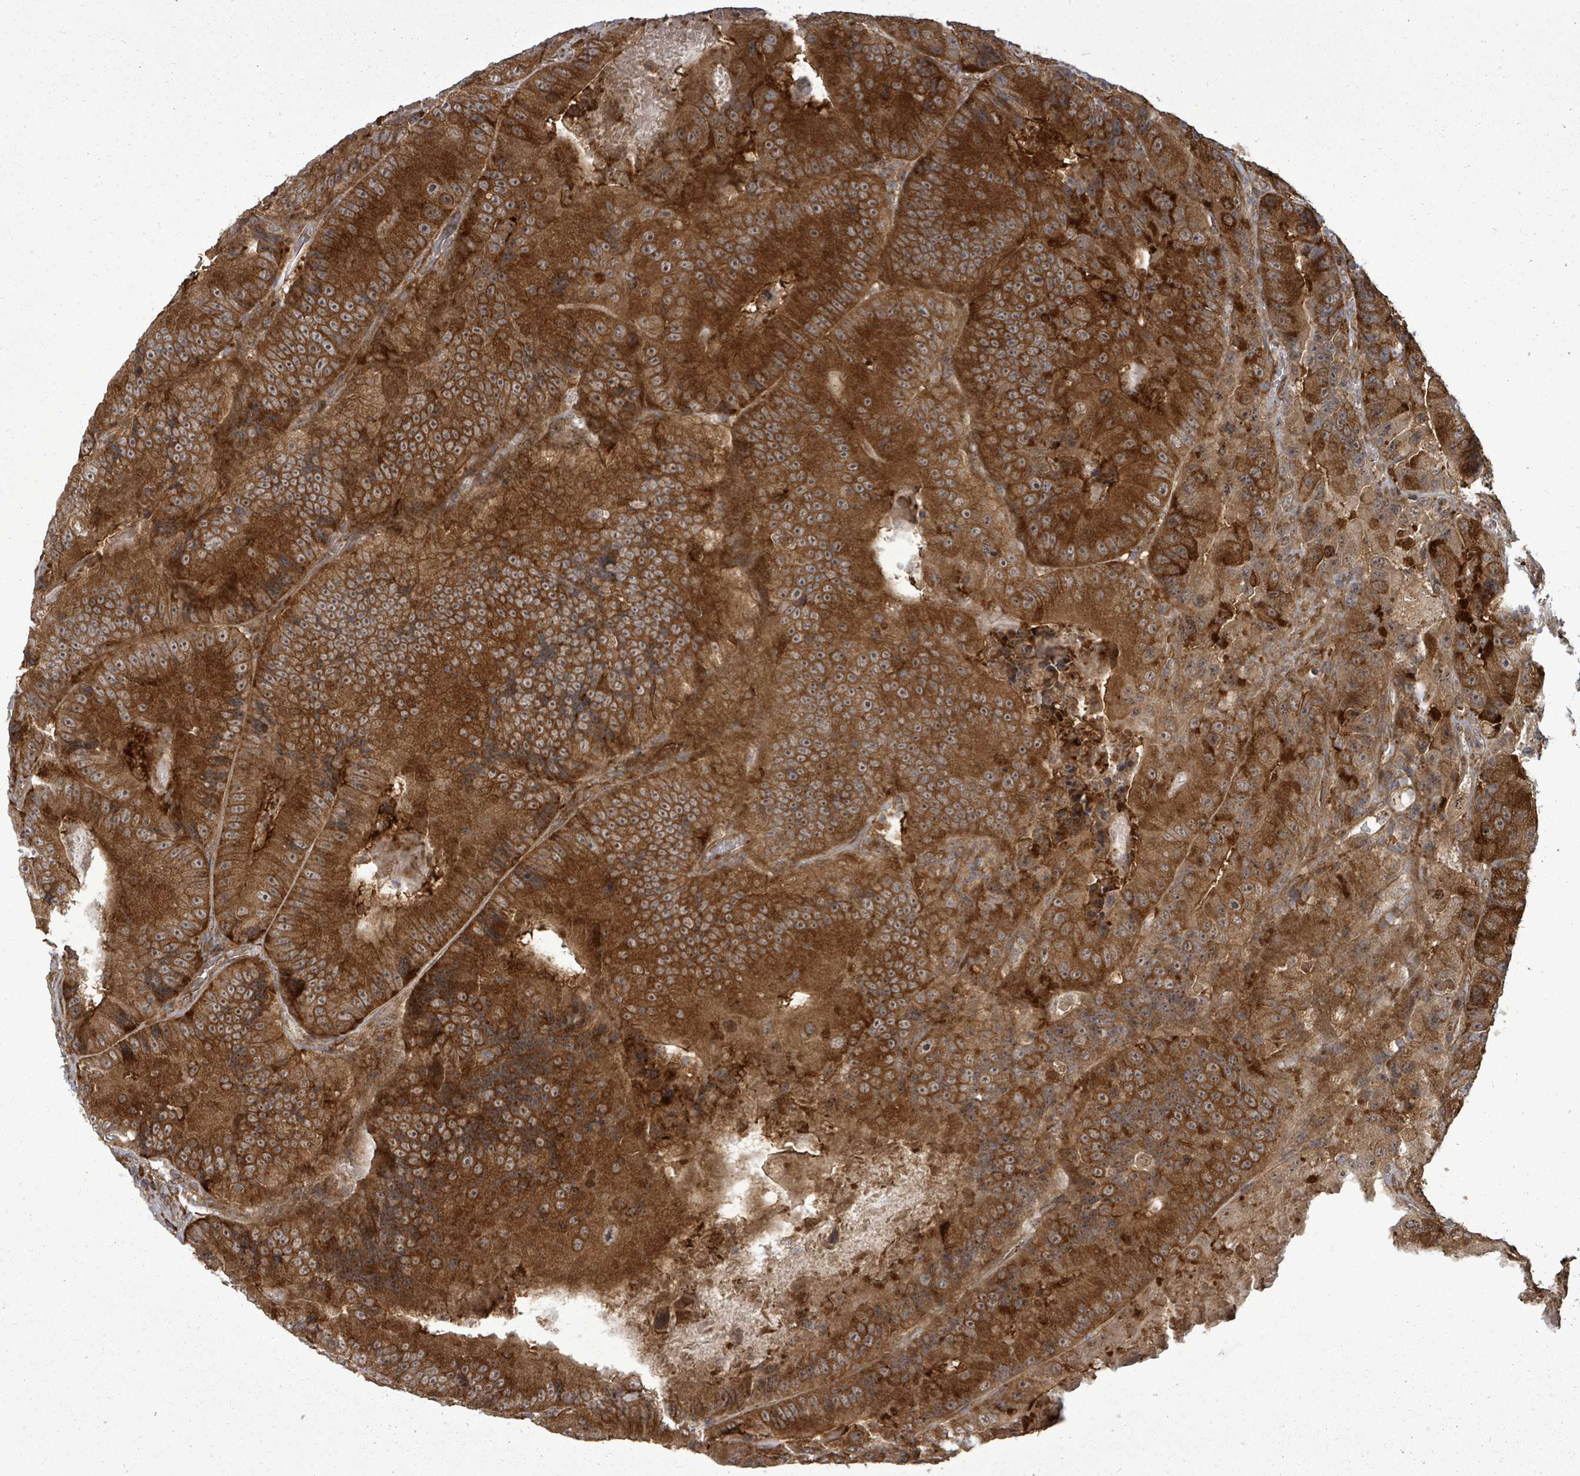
{"staining": {"intensity": "strong", "quantity": ">75%", "location": "cytoplasmic/membranous"}, "tissue": "colorectal cancer", "cell_type": "Tumor cells", "image_type": "cancer", "snomed": [{"axis": "morphology", "description": "Adenocarcinoma, NOS"}, {"axis": "topography", "description": "Colon"}], "caption": "Tumor cells reveal high levels of strong cytoplasmic/membranous expression in approximately >75% of cells in human colorectal cancer (adenocarcinoma).", "gene": "EIF3C", "patient": {"sex": "female", "age": 86}}